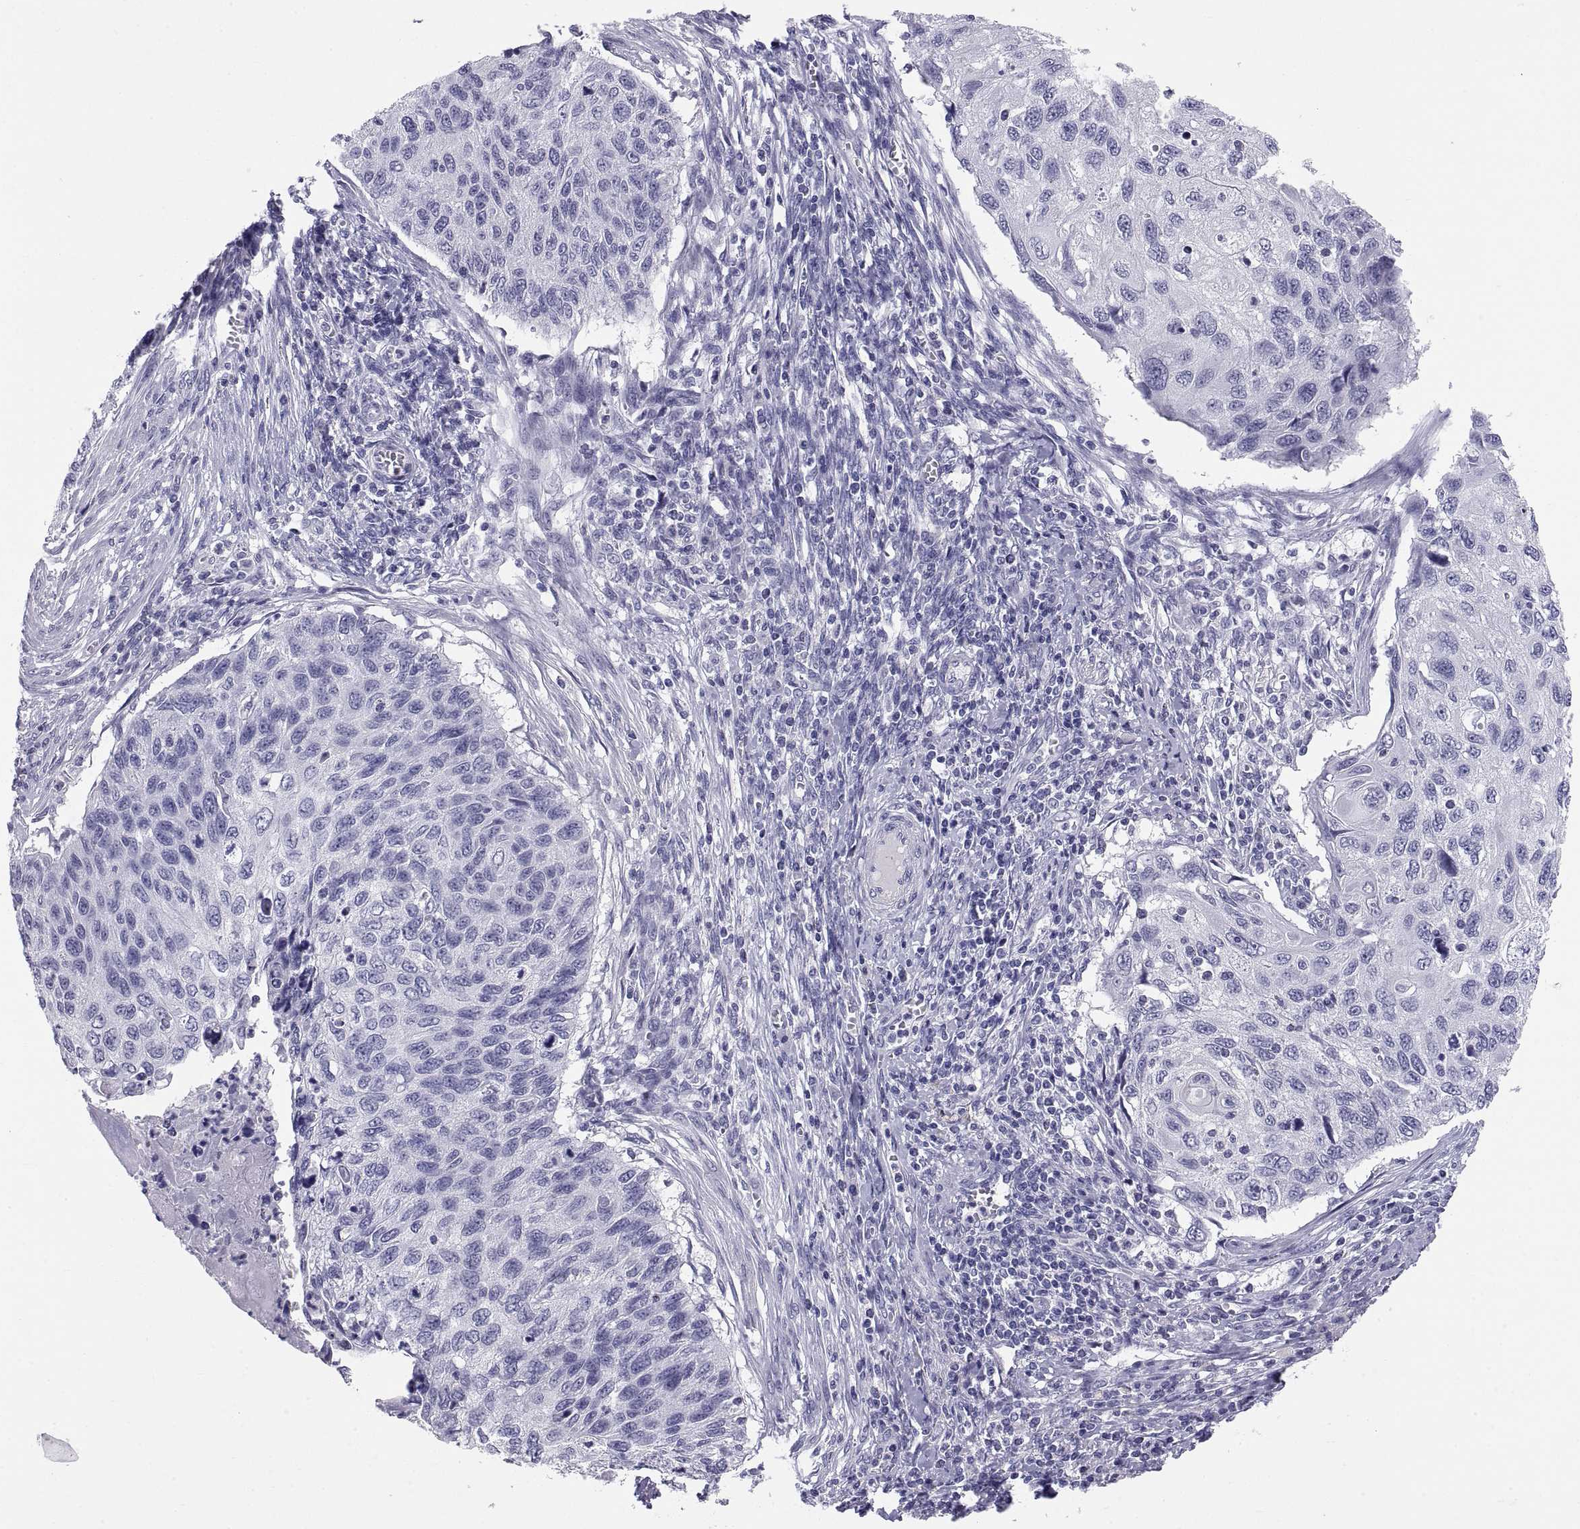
{"staining": {"intensity": "negative", "quantity": "none", "location": "none"}, "tissue": "cervical cancer", "cell_type": "Tumor cells", "image_type": "cancer", "snomed": [{"axis": "morphology", "description": "Squamous cell carcinoma, NOS"}, {"axis": "topography", "description": "Cervix"}], "caption": "A photomicrograph of cervical cancer (squamous cell carcinoma) stained for a protein displays no brown staining in tumor cells. Nuclei are stained in blue.", "gene": "TEX13A", "patient": {"sex": "female", "age": 70}}